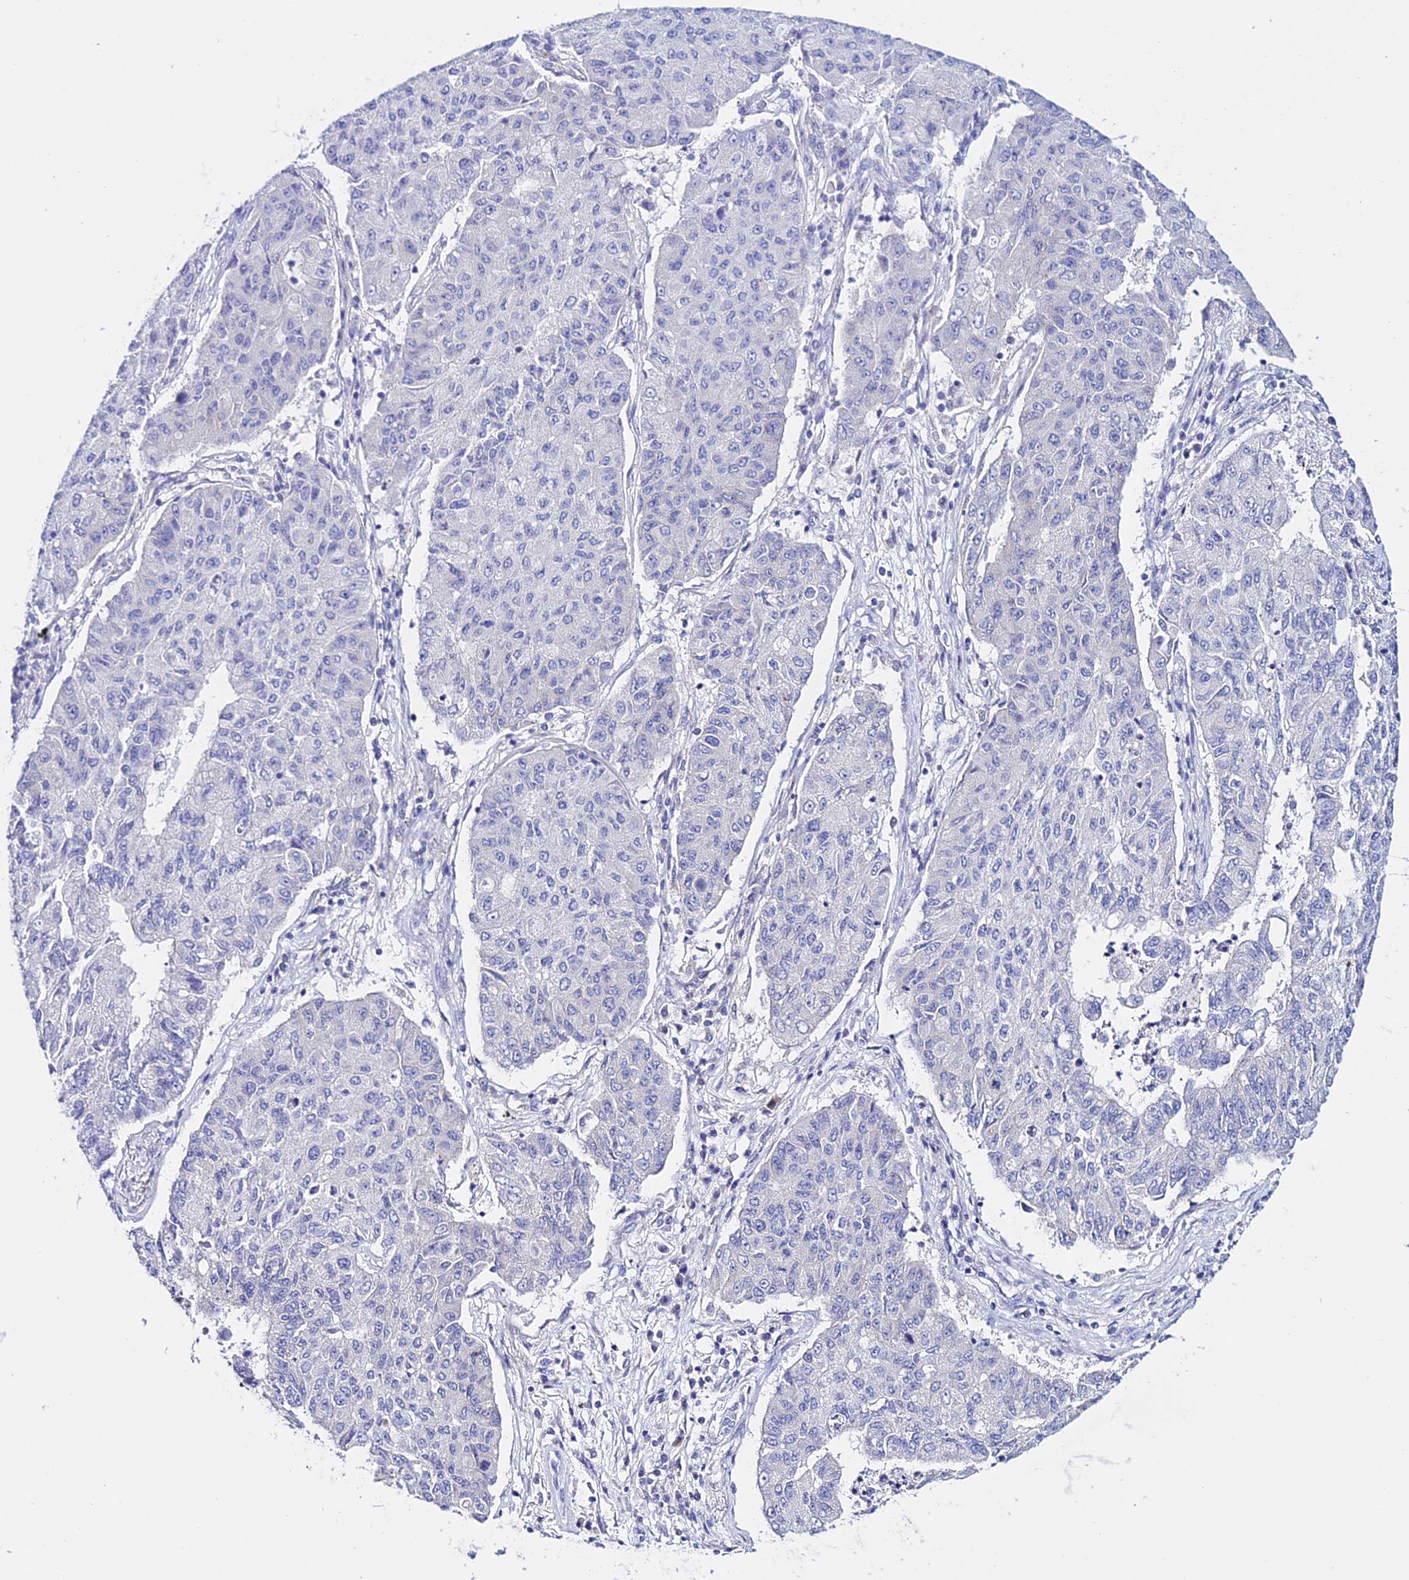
{"staining": {"intensity": "negative", "quantity": "none", "location": "none"}, "tissue": "lung cancer", "cell_type": "Tumor cells", "image_type": "cancer", "snomed": [{"axis": "morphology", "description": "Squamous cell carcinoma, NOS"}, {"axis": "topography", "description": "Lung"}], "caption": "IHC photomicrograph of neoplastic tissue: squamous cell carcinoma (lung) stained with DAB reveals no significant protein staining in tumor cells.", "gene": "ATG16L2", "patient": {"sex": "male", "age": 74}}